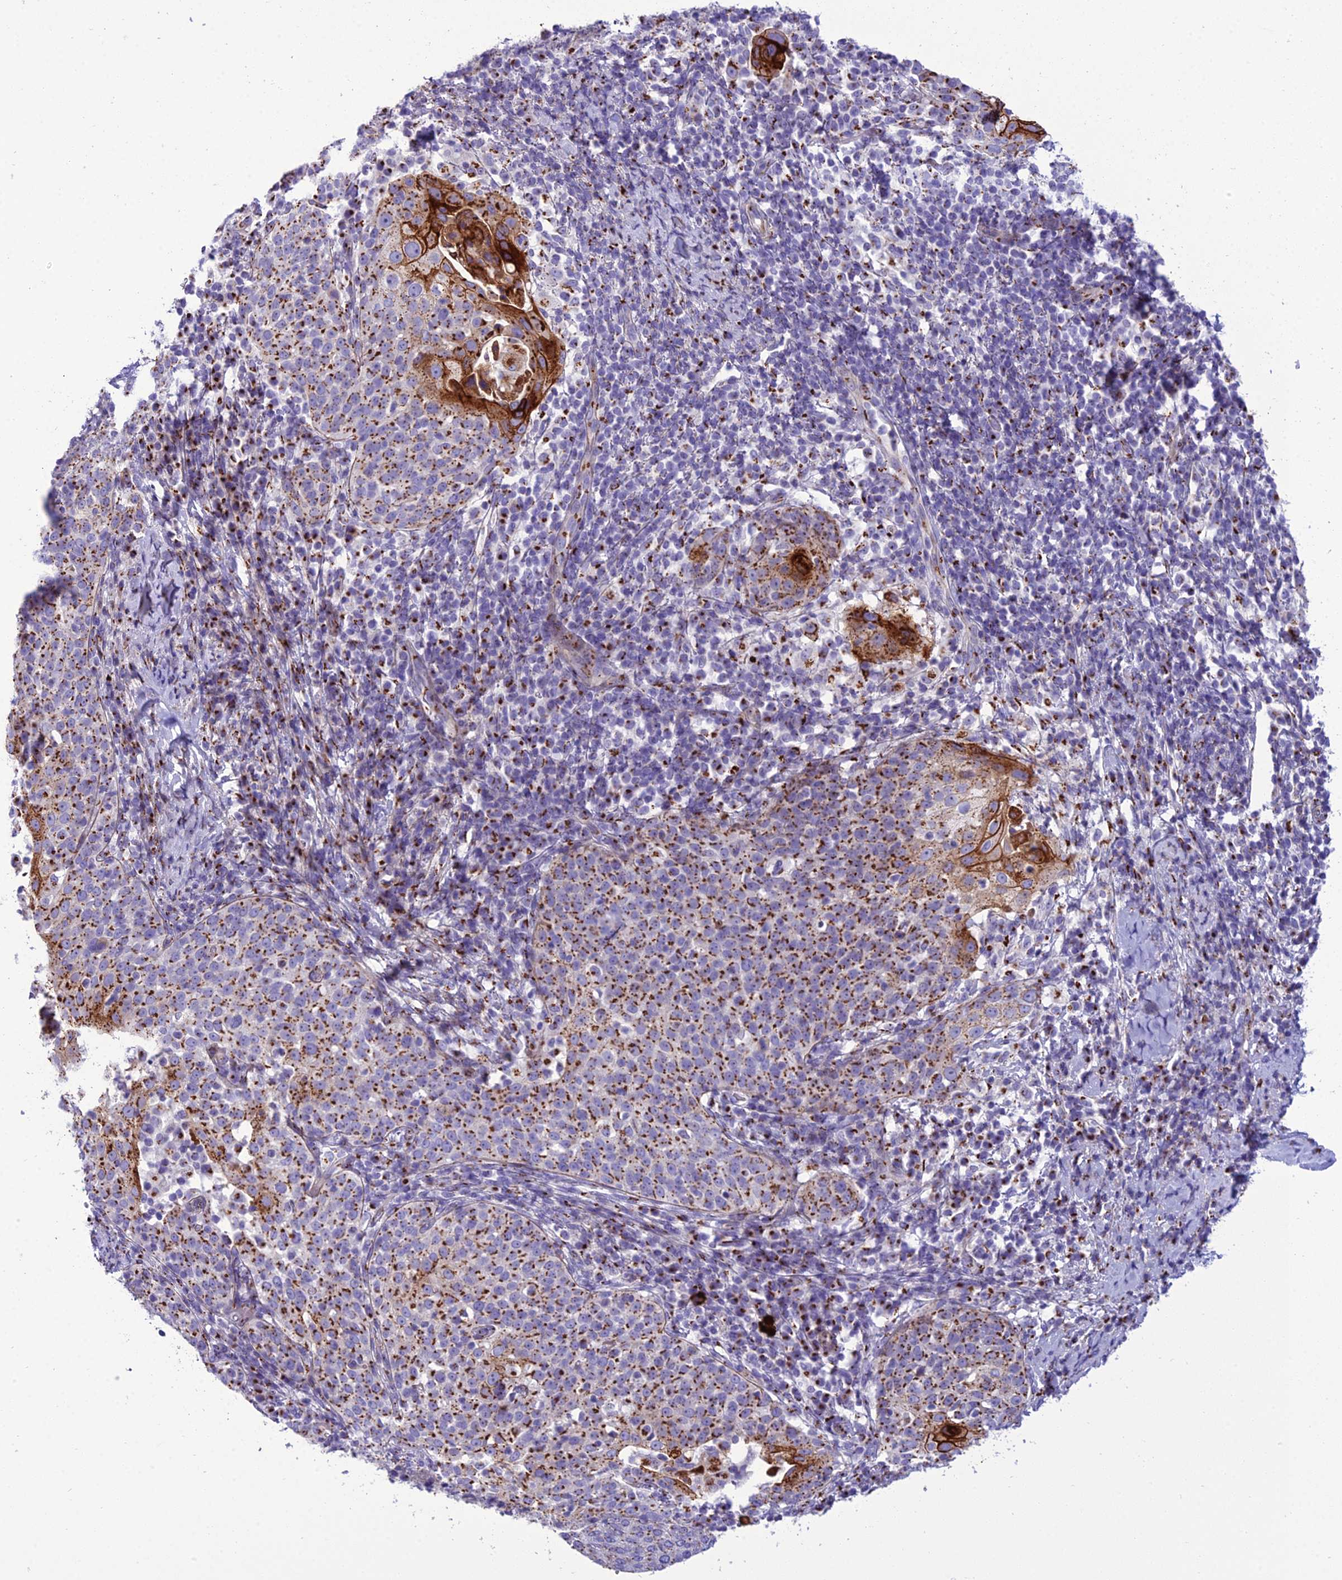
{"staining": {"intensity": "strong", "quantity": ">75%", "location": "cytoplasmic/membranous"}, "tissue": "cervical cancer", "cell_type": "Tumor cells", "image_type": "cancer", "snomed": [{"axis": "morphology", "description": "Squamous cell carcinoma, NOS"}, {"axis": "topography", "description": "Cervix"}], "caption": "Tumor cells show strong cytoplasmic/membranous expression in approximately >75% of cells in cervical cancer (squamous cell carcinoma).", "gene": "GOLM2", "patient": {"sex": "female", "age": 57}}